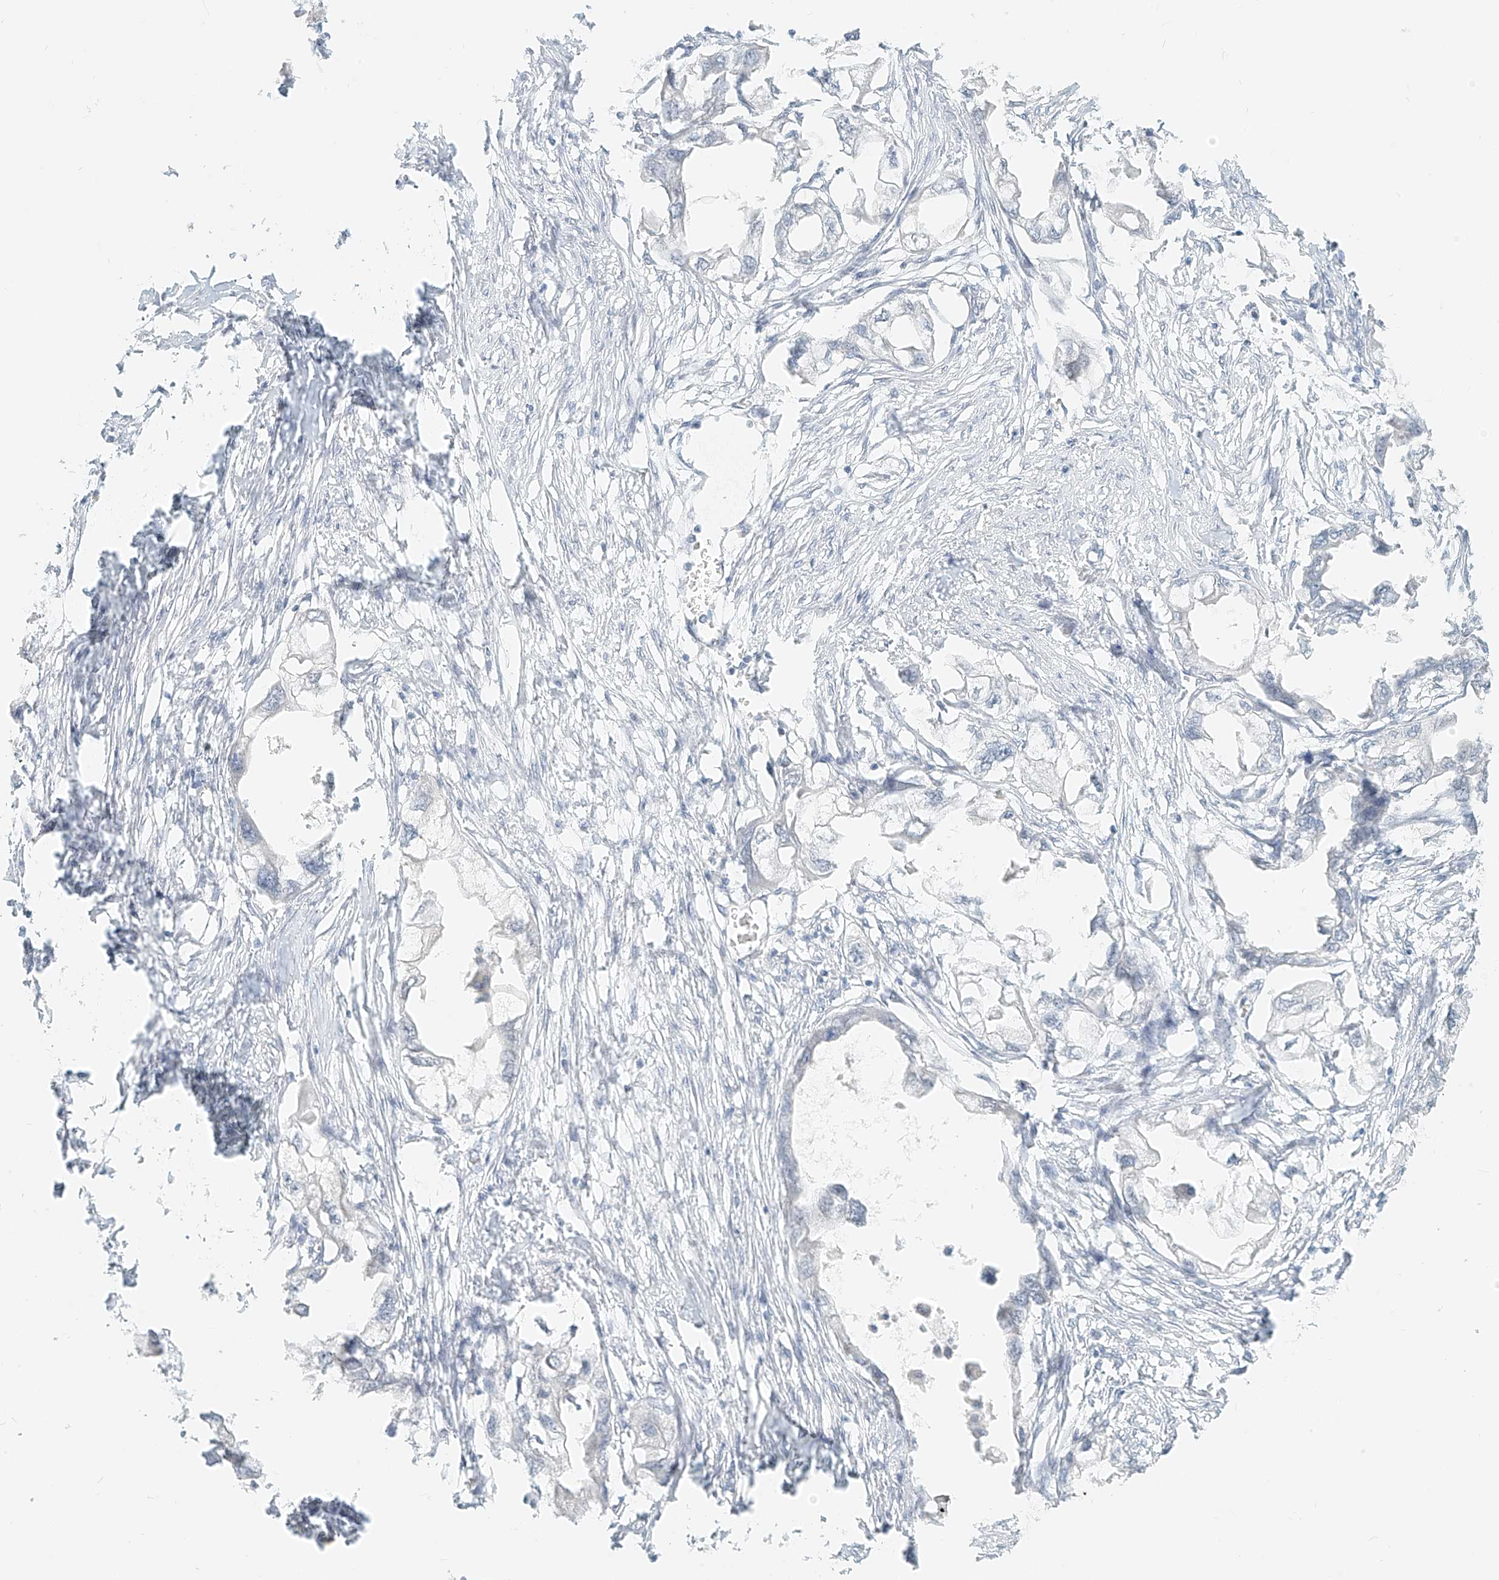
{"staining": {"intensity": "negative", "quantity": "none", "location": "none"}, "tissue": "endometrial cancer", "cell_type": "Tumor cells", "image_type": "cancer", "snomed": [{"axis": "morphology", "description": "Adenocarcinoma, NOS"}, {"axis": "morphology", "description": "Adenocarcinoma, metastatic, NOS"}, {"axis": "topography", "description": "Adipose tissue"}, {"axis": "topography", "description": "Endometrium"}], "caption": "A photomicrograph of human endometrial cancer (metastatic adenocarcinoma) is negative for staining in tumor cells.", "gene": "OSBPL7", "patient": {"sex": "female", "age": 67}}